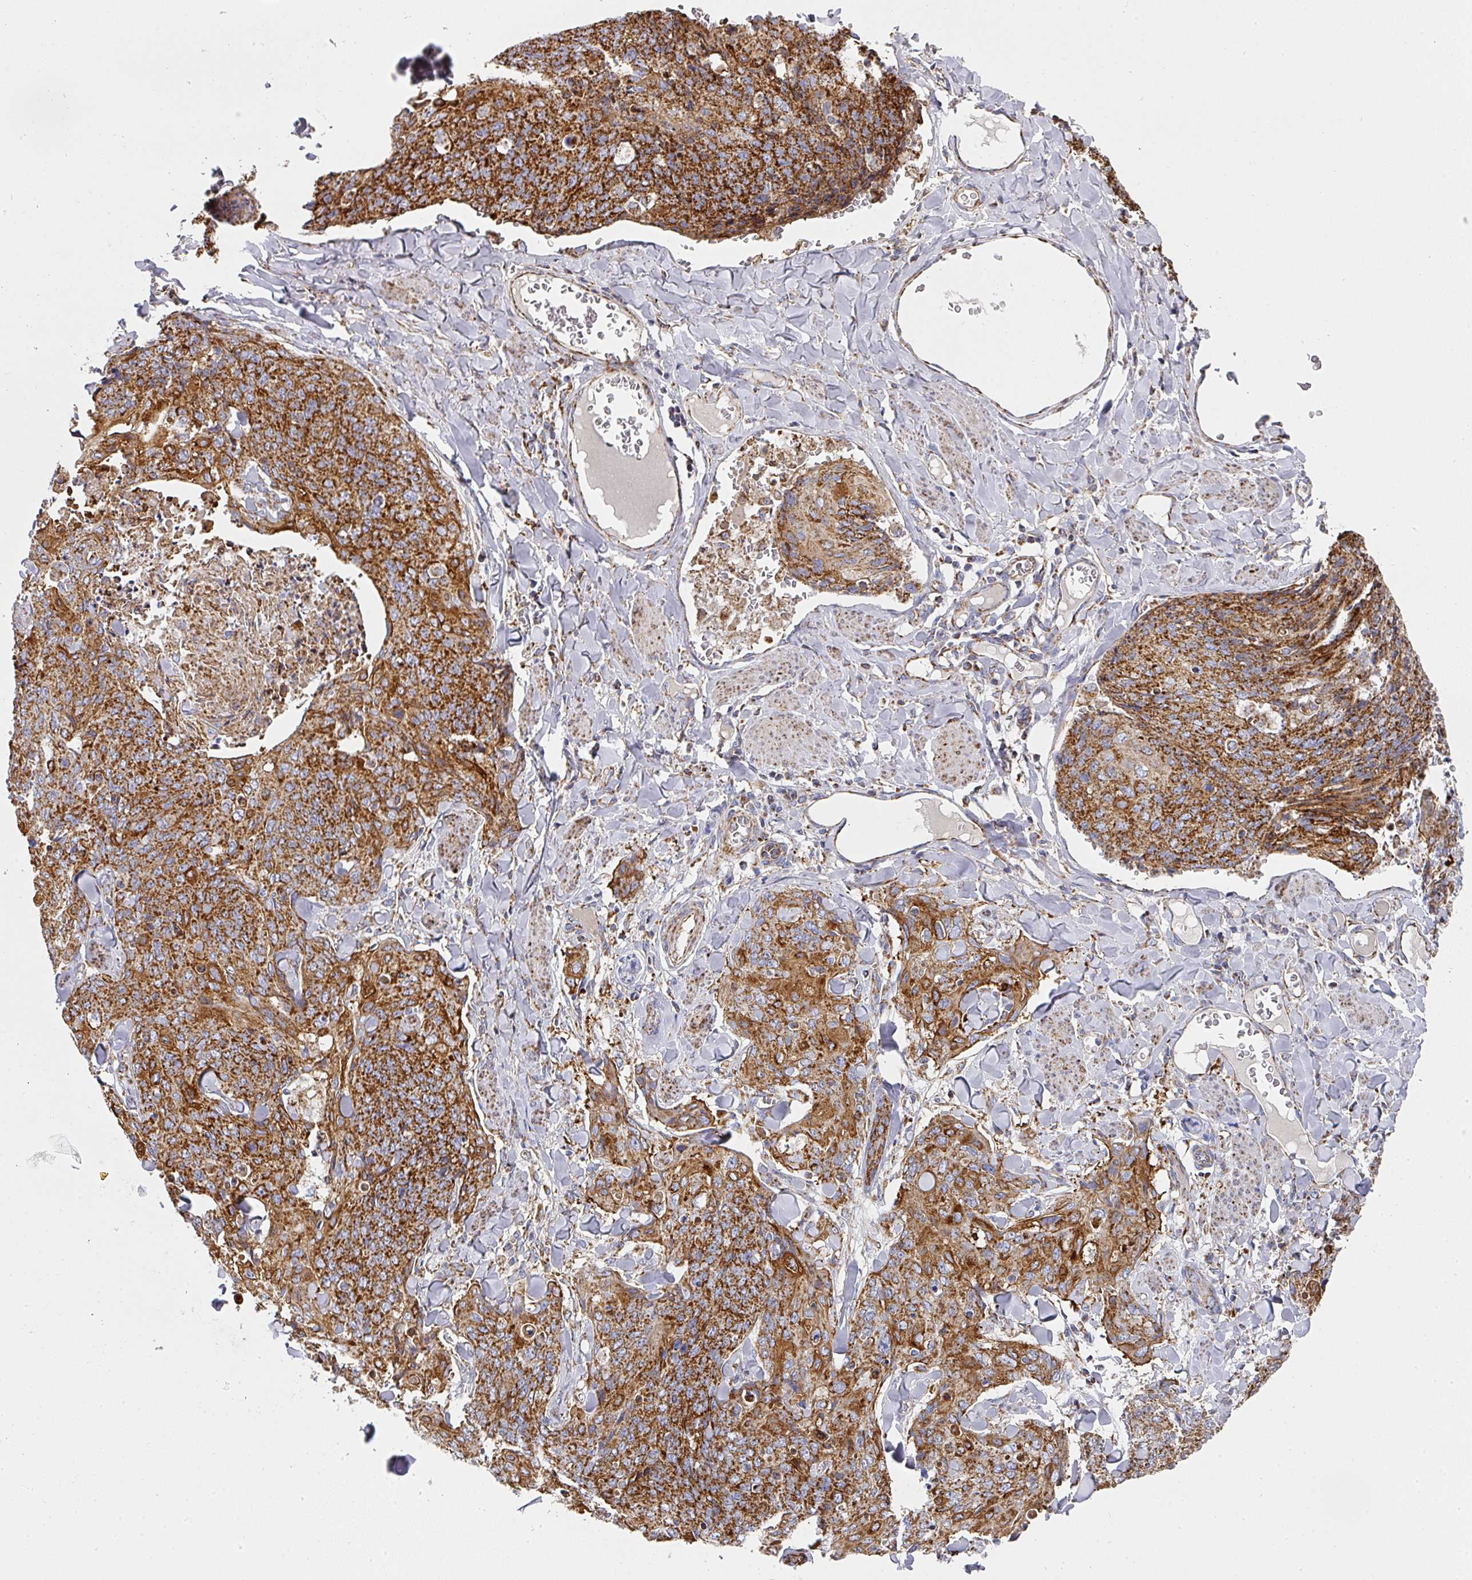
{"staining": {"intensity": "strong", "quantity": ">75%", "location": "cytoplasmic/membranous"}, "tissue": "skin cancer", "cell_type": "Tumor cells", "image_type": "cancer", "snomed": [{"axis": "morphology", "description": "Squamous cell carcinoma, NOS"}, {"axis": "topography", "description": "Skin"}, {"axis": "topography", "description": "Vulva"}], "caption": "Skin cancer stained with a protein marker demonstrates strong staining in tumor cells.", "gene": "UQCRFS1", "patient": {"sex": "female", "age": 85}}